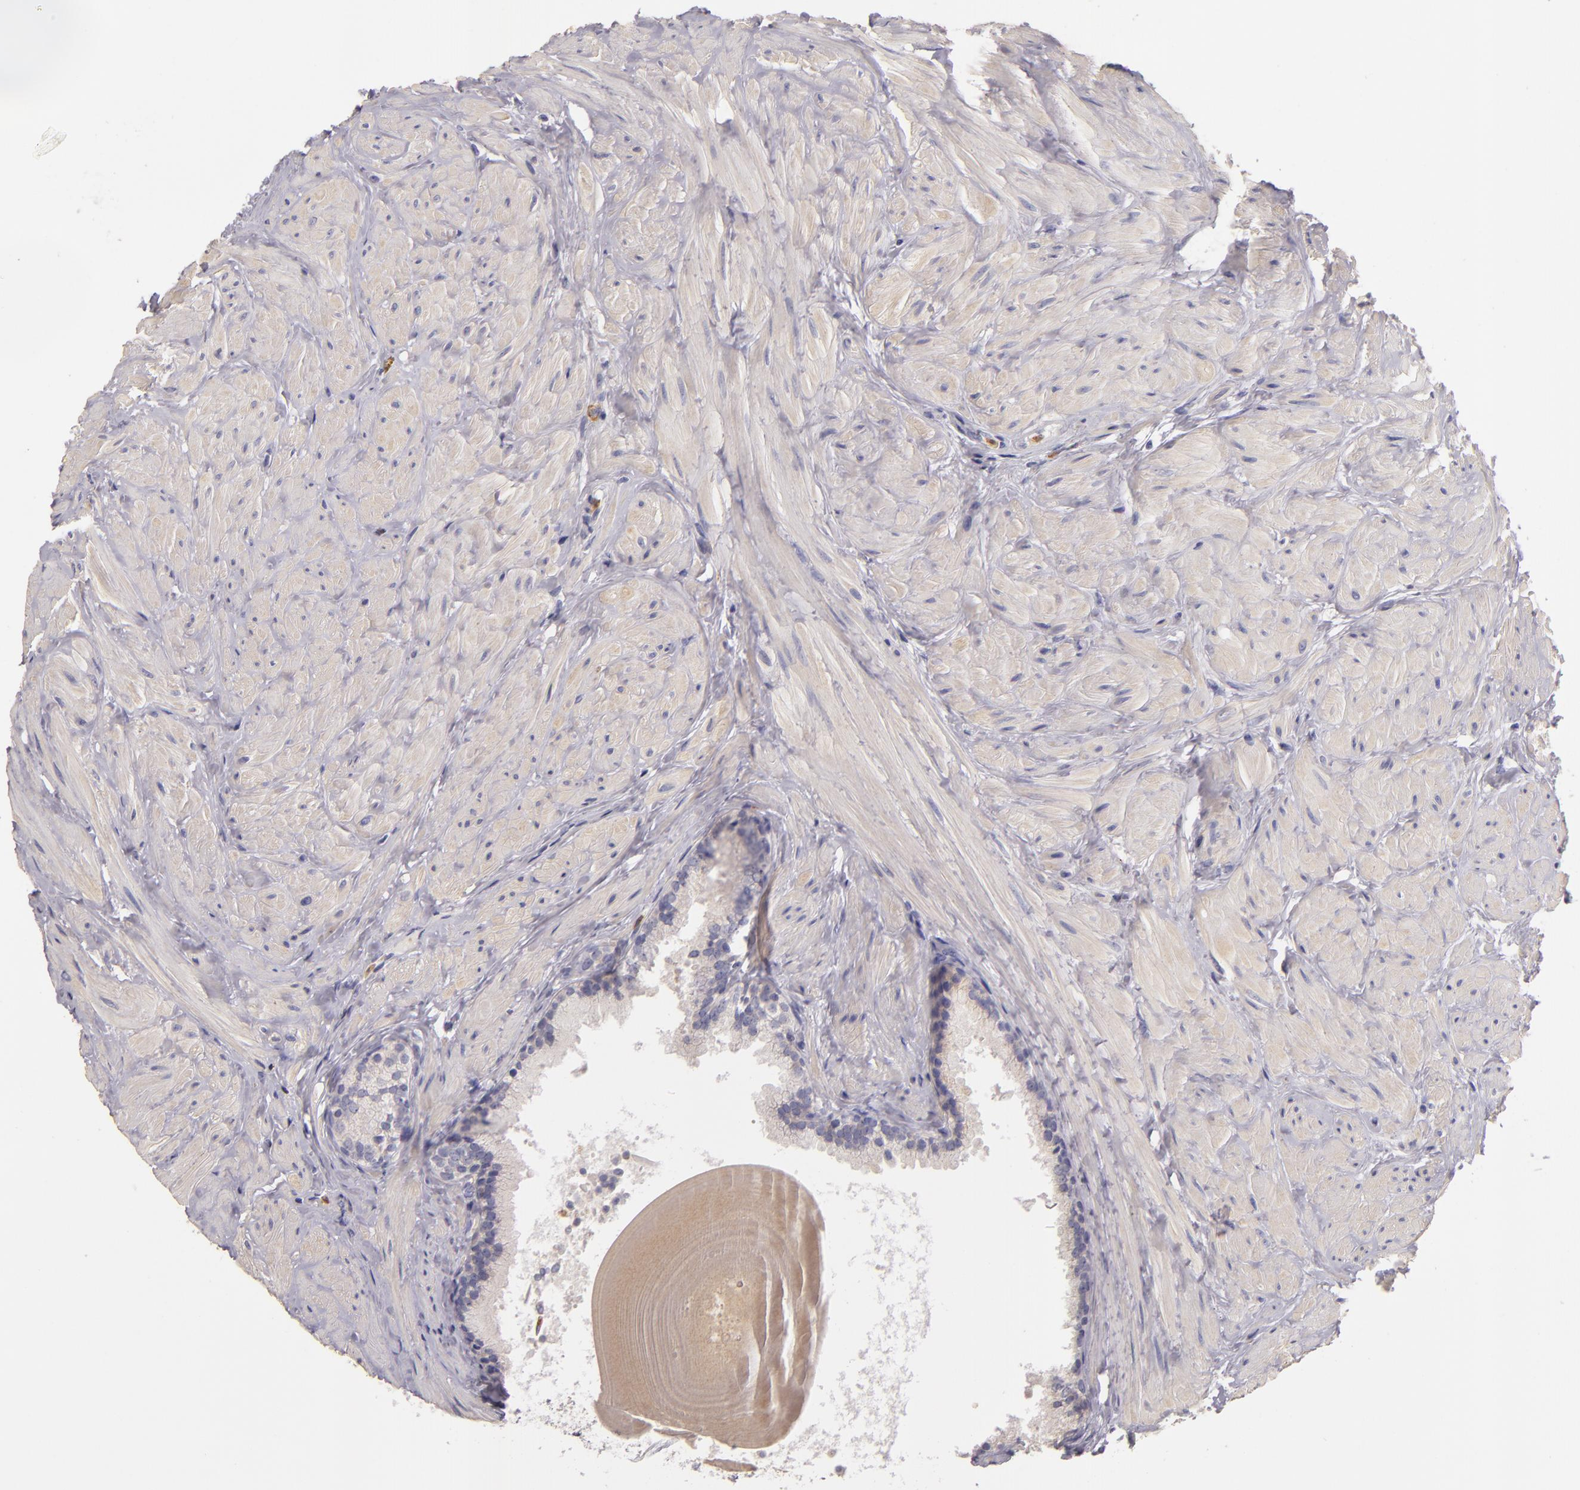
{"staining": {"intensity": "moderate", "quantity": "25%-75%", "location": "cytoplasmic/membranous"}, "tissue": "prostate", "cell_type": "Glandular cells", "image_type": "normal", "snomed": [{"axis": "morphology", "description": "Normal tissue, NOS"}, {"axis": "topography", "description": "Prostate"}], "caption": "Brown immunohistochemical staining in unremarkable human prostate shows moderate cytoplasmic/membranous positivity in about 25%-75% of glandular cells.", "gene": "TLR8", "patient": {"sex": "male", "age": 65}}